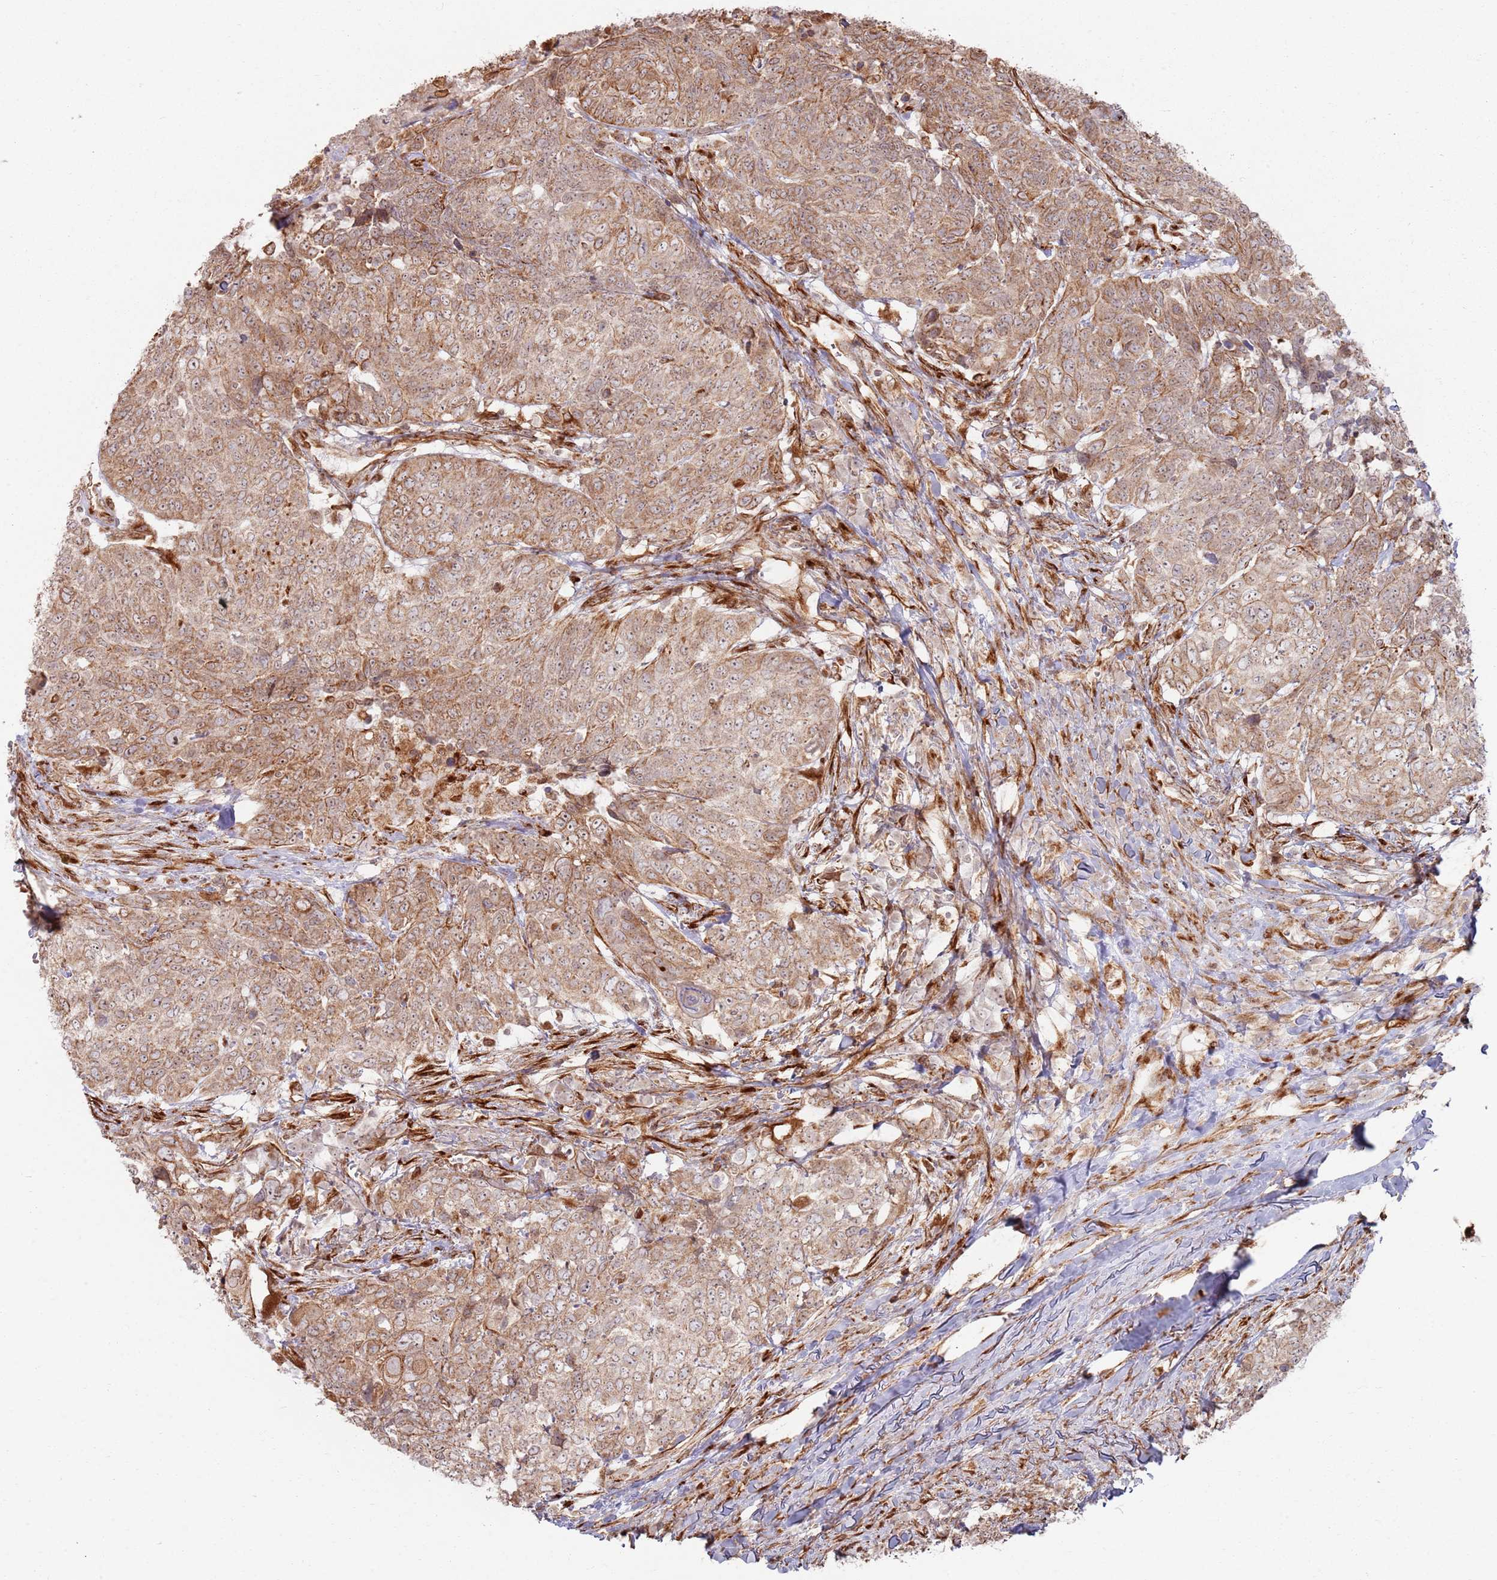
{"staining": {"intensity": "moderate", "quantity": ">75%", "location": "cytoplasmic/membranous"}, "tissue": "head and neck cancer", "cell_type": "Tumor cells", "image_type": "cancer", "snomed": [{"axis": "morphology", "description": "Normal tissue, NOS"}, {"axis": "morphology", "description": "Squamous cell carcinoma, NOS"}, {"axis": "topography", "description": "Skeletal muscle"}, {"axis": "topography", "description": "Vascular tissue"}, {"axis": "topography", "description": "Peripheral nerve tissue"}, {"axis": "topography", "description": "Head-Neck"}], "caption": "This is a histology image of IHC staining of squamous cell carcinoma (head and neck), which shows moderate staining in the cytoplasmic/membranous of tumor cells.", "gene": "PHF21A", "patient": {"sex": "male", "age": 66}}